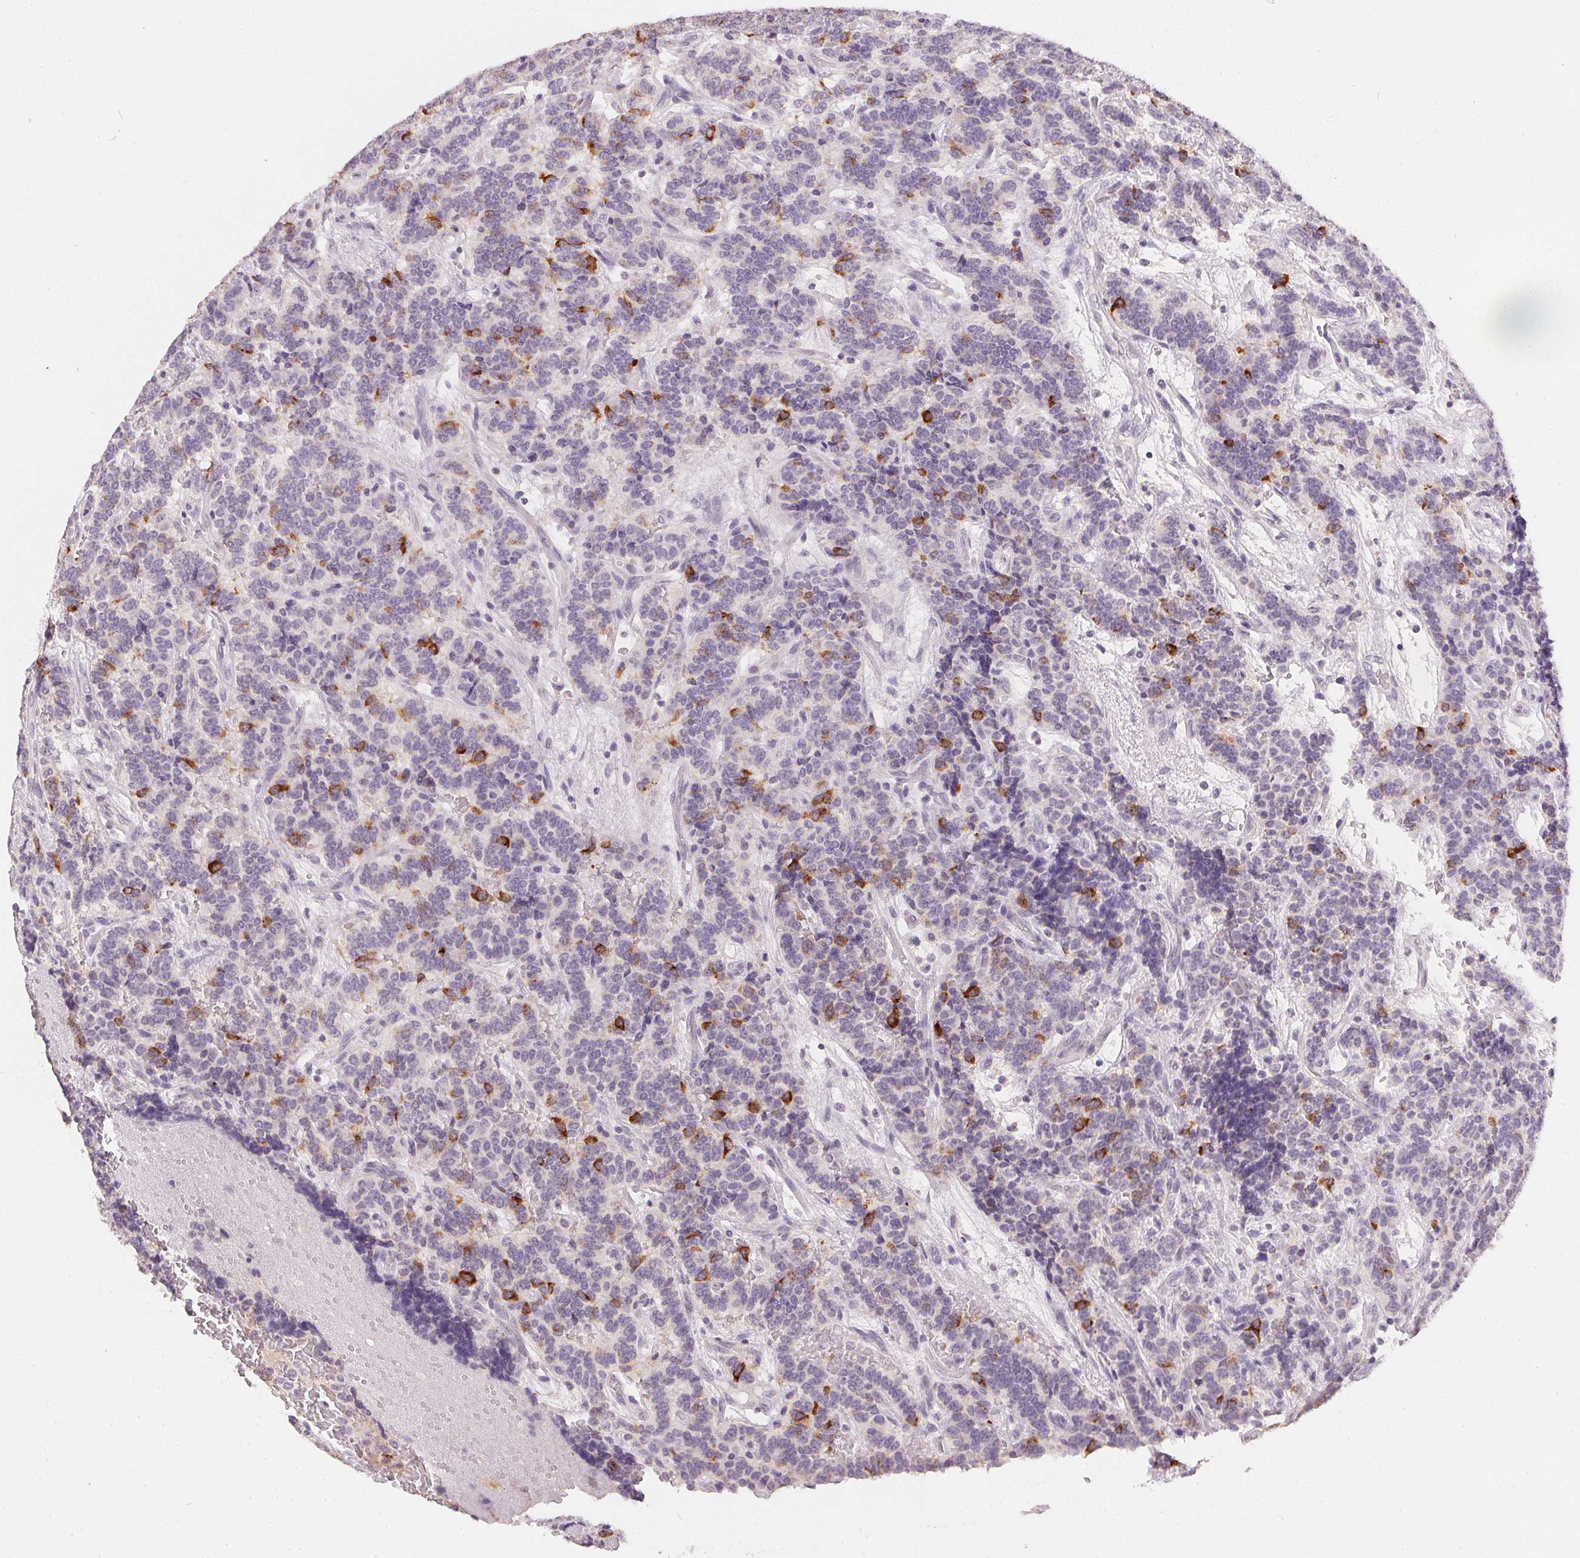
{"staining": {"intensity": "strong", "quantity": "<25%", "location": "cytoplasmic/membranous"}, "tissue": "carcinoid", "cell_type": "Tumor cells", "image_type": "cancer", "snomed": [{"axis": "morphology", "description": "Carcinoid, malignant, NOS"}, {"axis": "topography", "description": "Pancreas"}], "caption": "Immunohistochemistry (IHC) micrograph of neoplastic tissue: human carcinoid stained using immunohistochemistry exhibits medium levels of strong protein expression localized specifically in the cytoplasmic/membranous of tumor cells, appearing as a cytoplasmic/membranous brown color.", "gene": "PPY", "patient": {"sex": "male", "age": 36}}